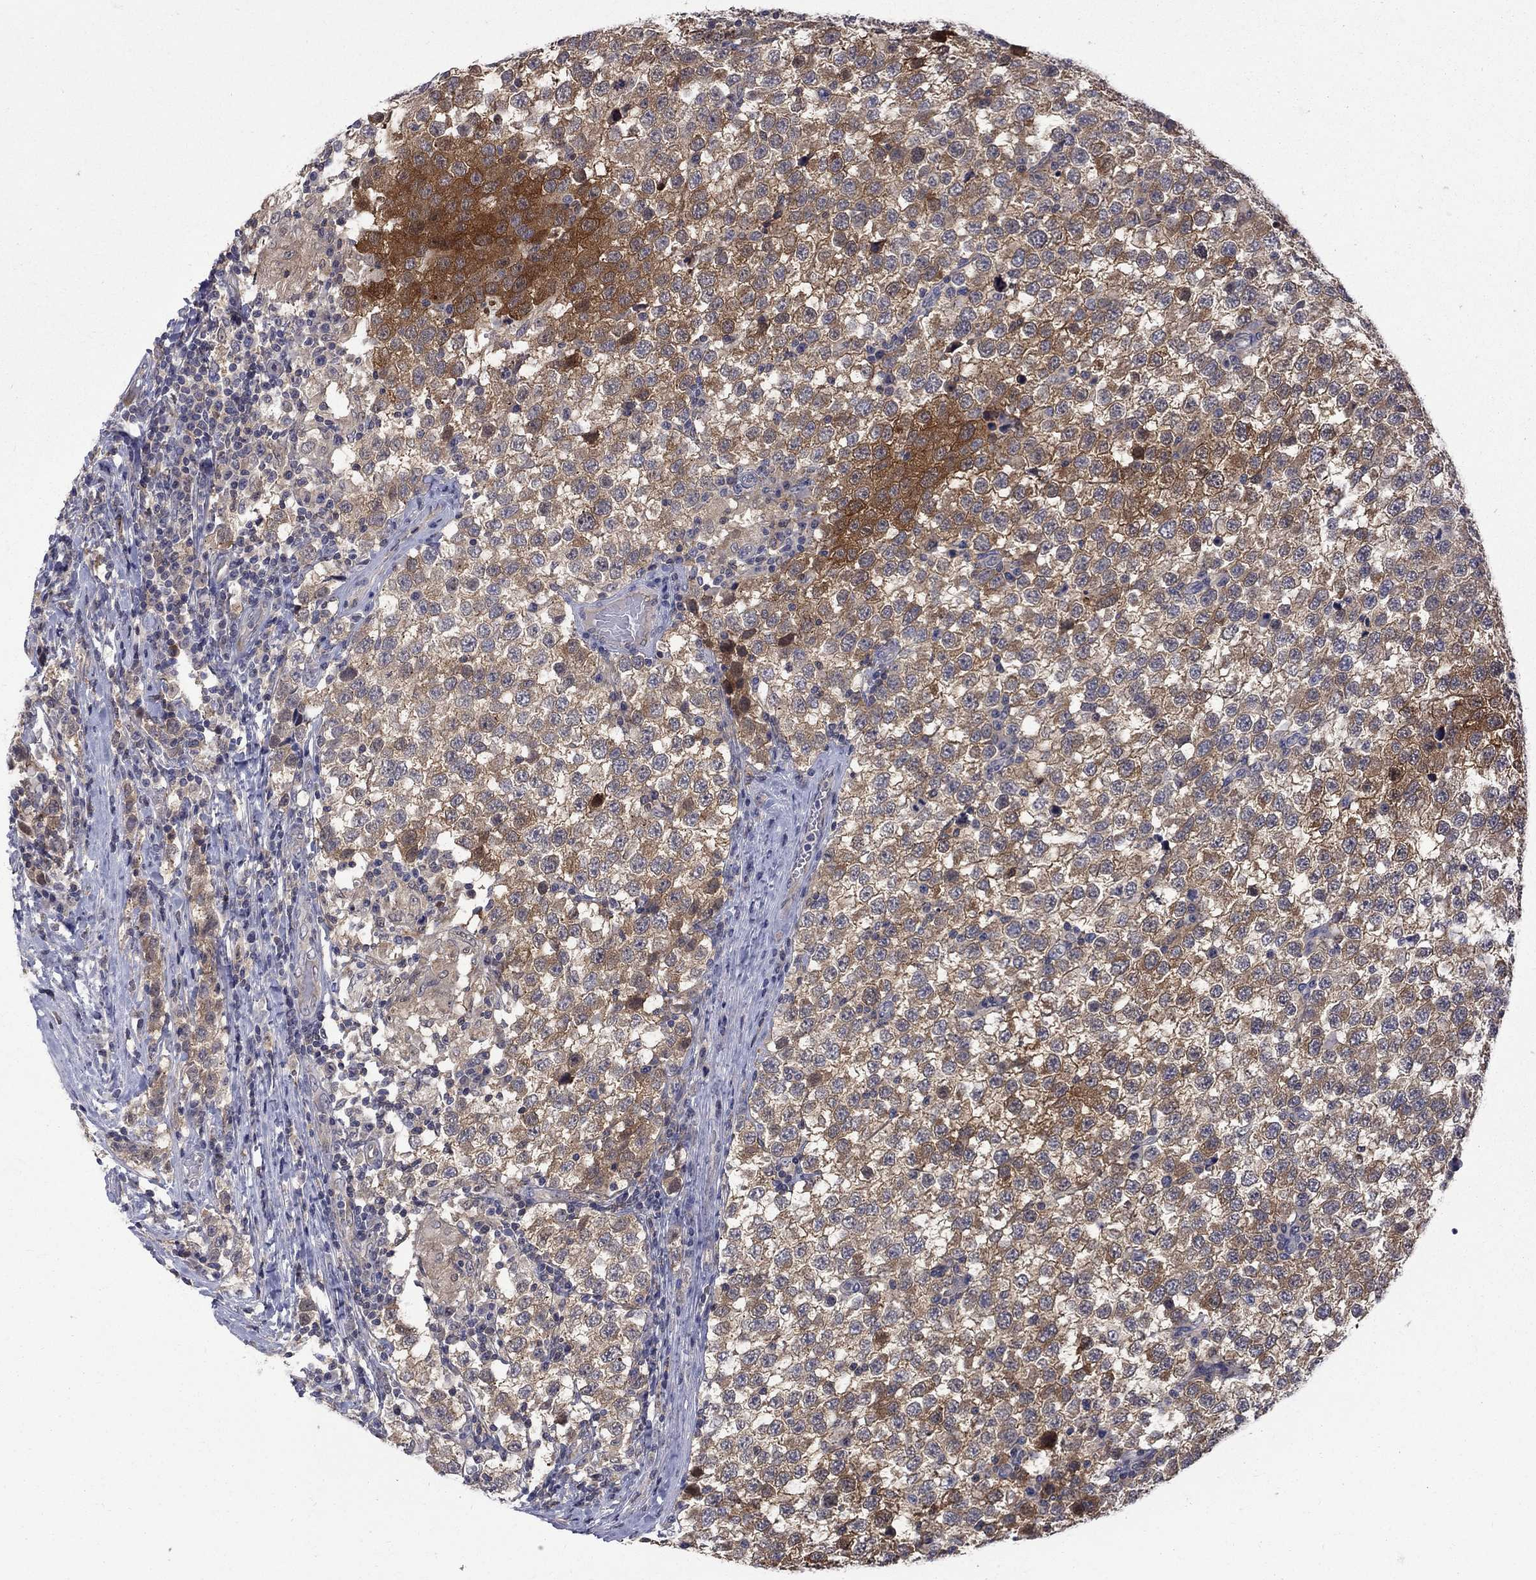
{"staining": {"intensity": "moderate", "quantity": "25%-75%", "location": "cytoplasmic/membranous"}, "tissue": "testis cancer", "cell_type": "Tumor cells", "image_type": "cancer", "snomed": [{"axis": "morphology", "description": "Seminoma, NOS"}, {"axis": "topography", "description": "Testis"}], "caption": "Seminoma (testis) stained with a protein marker reveals moderate staining in tumor cells.", "gene": "HKDC1", "patient": {"sex": "male", "age": 34}}